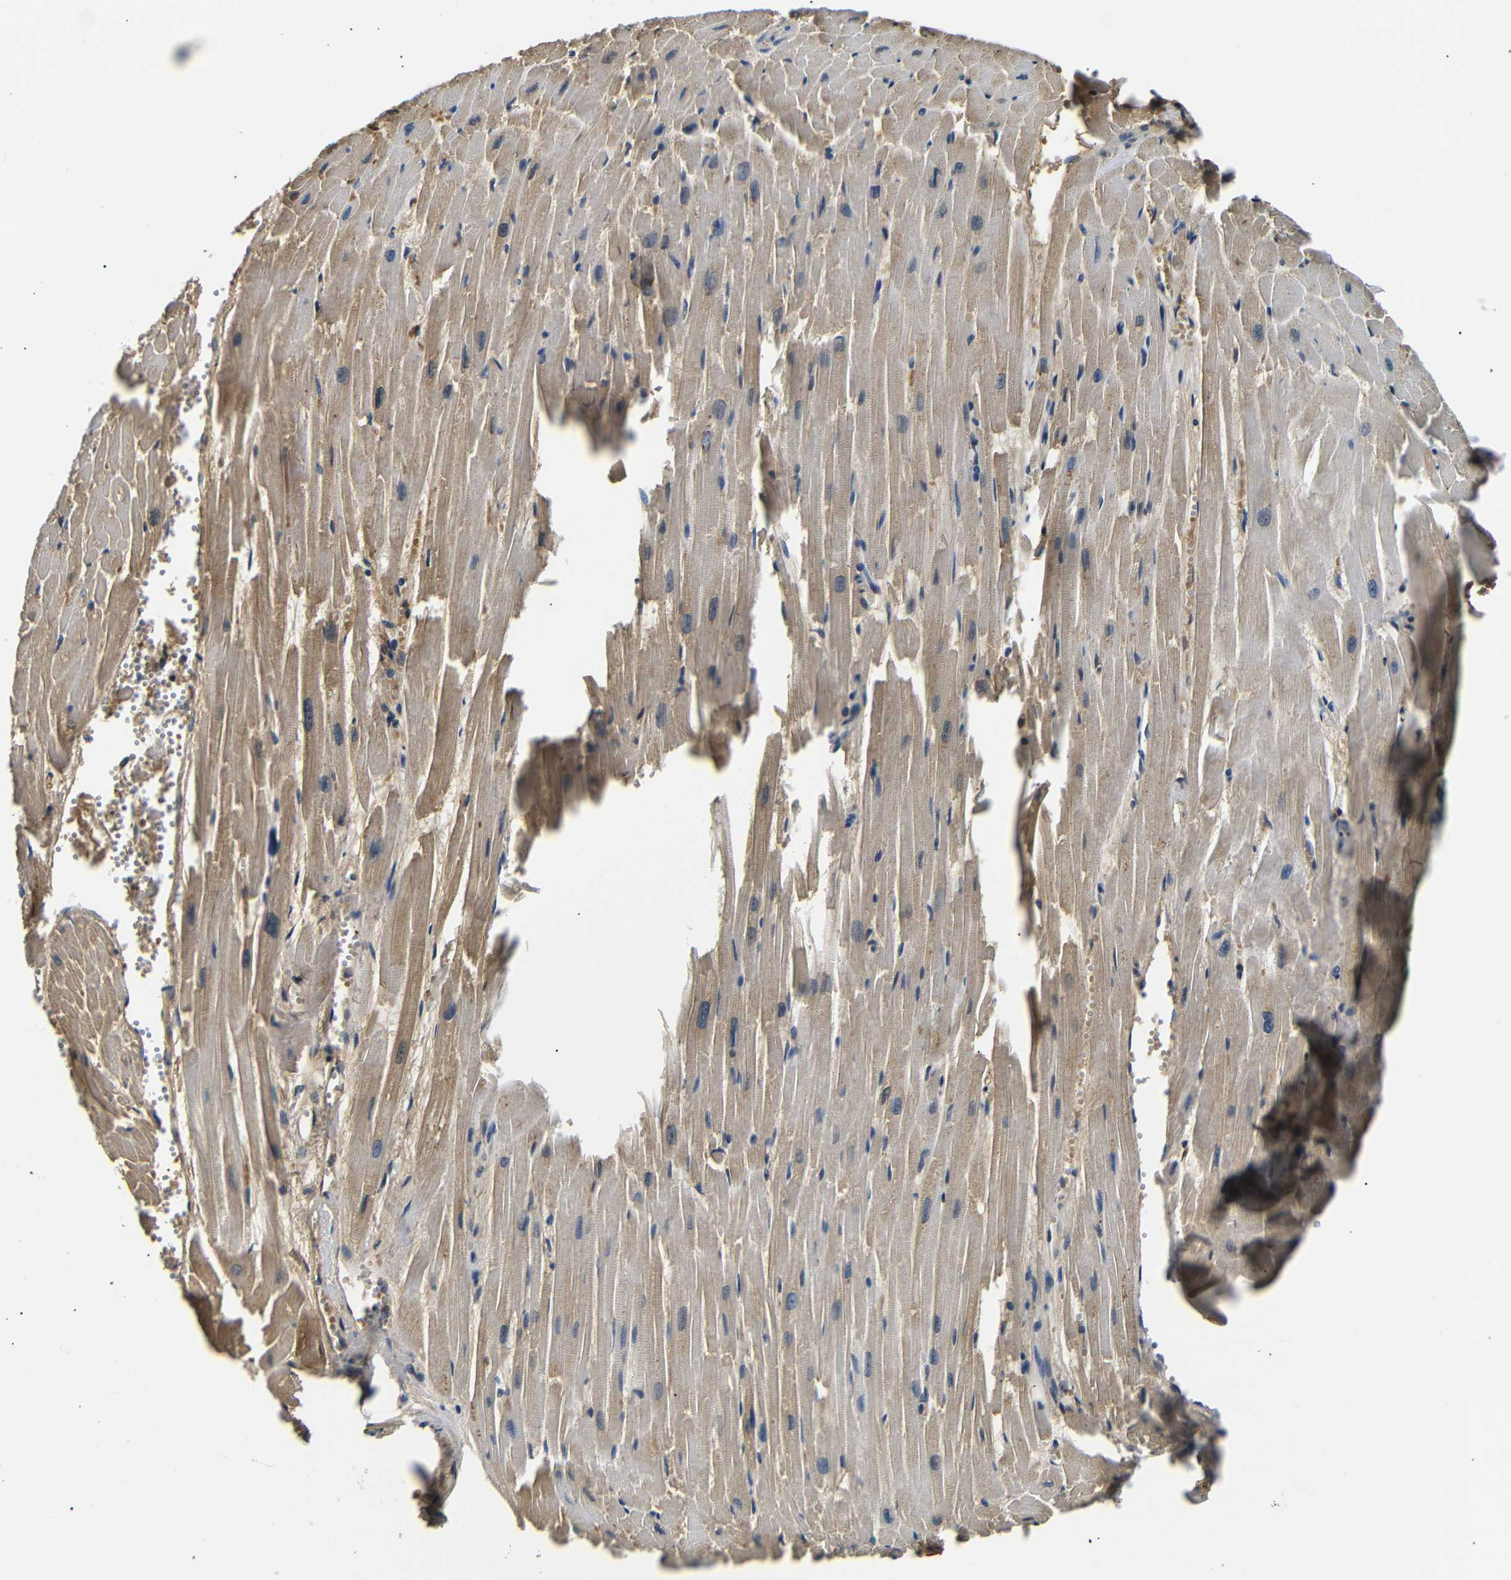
{"staining": {"intensity": "weak", "quantity": "25%-75%", "location": "cytoplasmic/membranous"}, "tissue": "heart muscle", "cell_type": "Cardiomyocytes", "image_type": "normal", "snomed": [{"axis": "morphology", "description": "Normal tissue, NOS"}, {"axis": "topography", "description": "Heart"}], "caption": "Immunohistochemical staining of benign human heart muscle reveals 25%-75% levels of weak cytoplasmic/membranous protein staining in about 25%-75% of cardiomyocytes.", "gene": "LHCGR", "patient": {"sex": "female", "age": 19}}